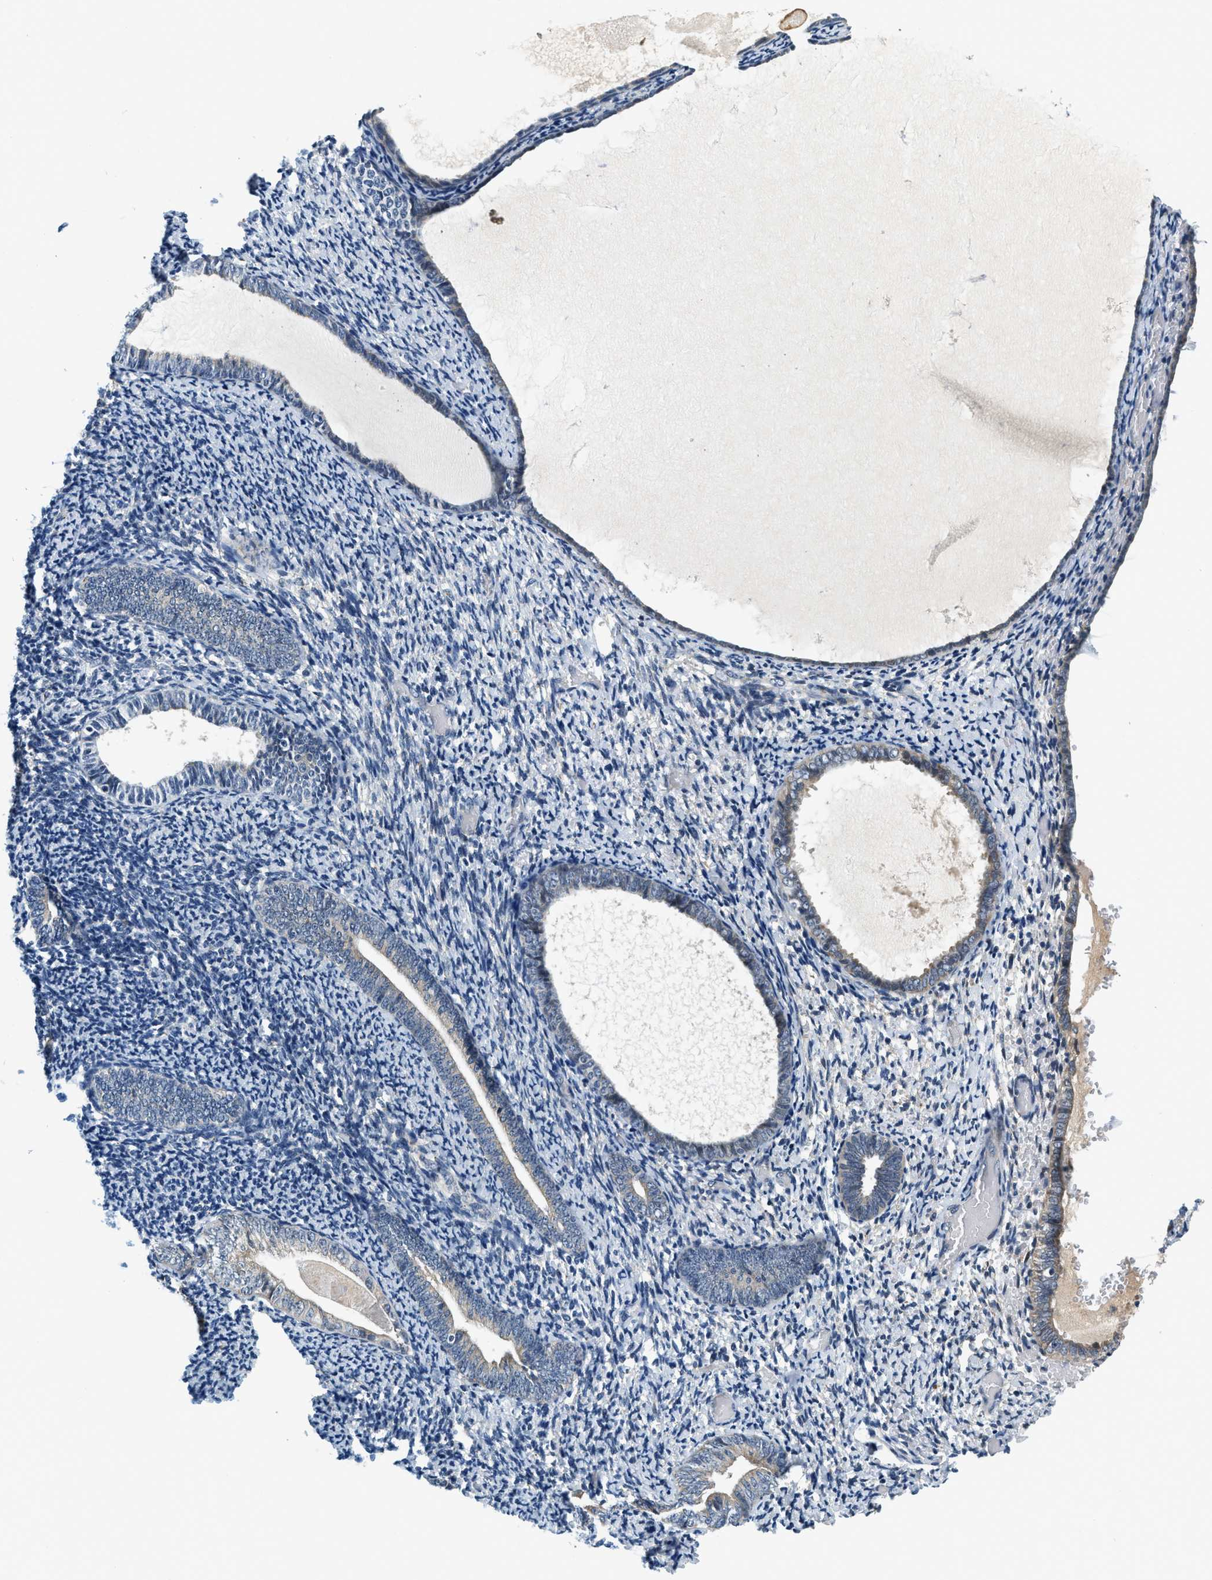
{"staining": {"intensity": "negative", "quantity": "none", "location": "none"}, "tissue": "endometrium", "cell_type": "Cells in endometrial stroma", "image_type": "normal", "snomed": [{"axis": "morphology", "description": "Normal tissue, NOS"}, {"axis": "topography", "description": "Endometrium"}], "caption": "Endometrium stained for a protein using IHC reveals no staining cells in endometrial stroma.", "gene": "YAE1", "patient": {"sex": "female", "age": 66}}